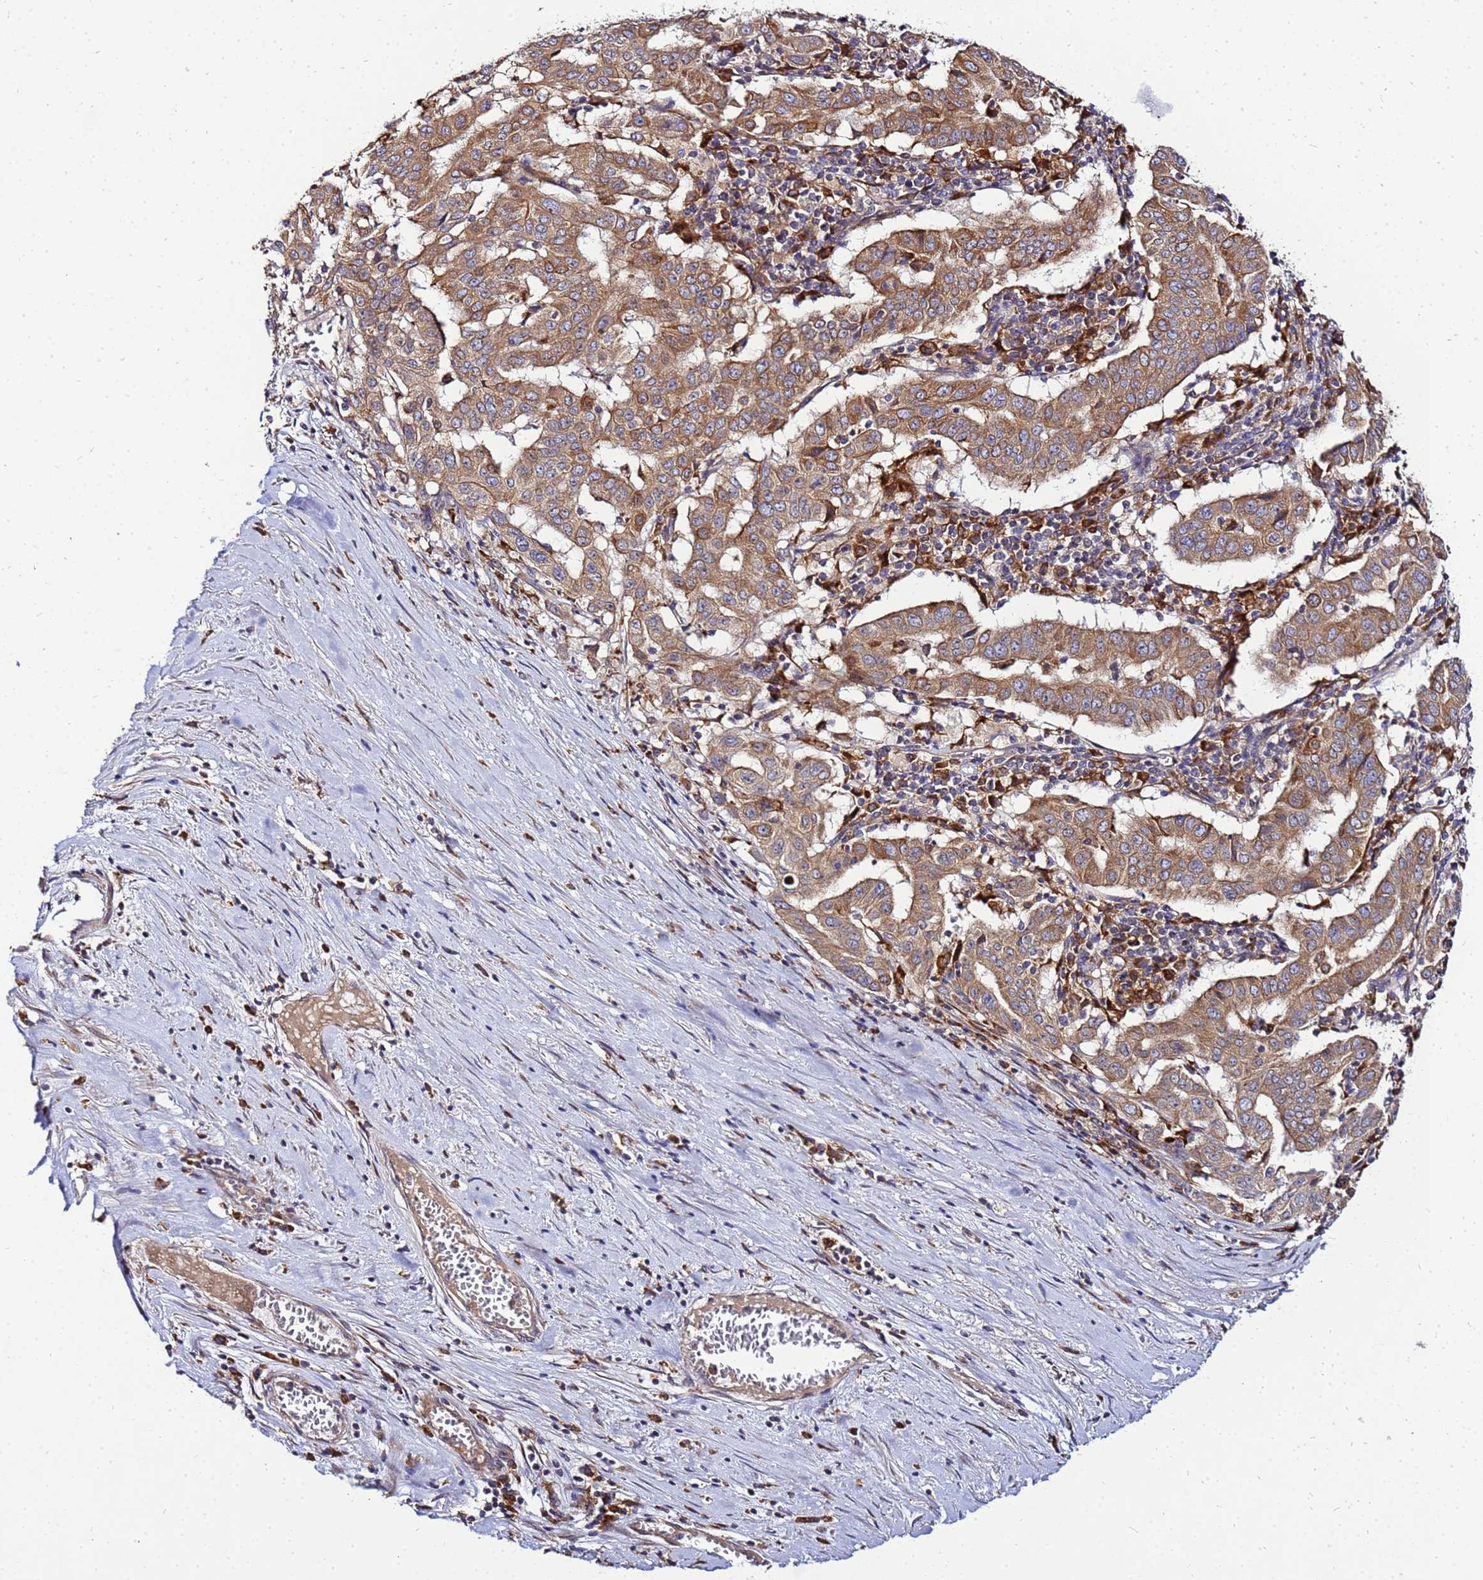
{"staining": {"intensity": "moderate", "quantity": ">75%", "location": "cytoplasmic/membranous"}, "tissue": "pancreatic cancer", "cell_type": "Tumor cells", "image_type": "cancer", "snomed": [{"axis": "morphology", "description": "Adenocarcinoma, NOS"}, {"axis": "topography", "description": "Pancreas"}], "caption": "This is an image of immunohistochemistry (IHC) staining of pancreatic cancer (adenocarcinoma), which shows moderate staining in the cytoplasmic/membranous of tumor cells.", "gene": "ADPGK", "patient": {"sex": "male", "age": 63}}